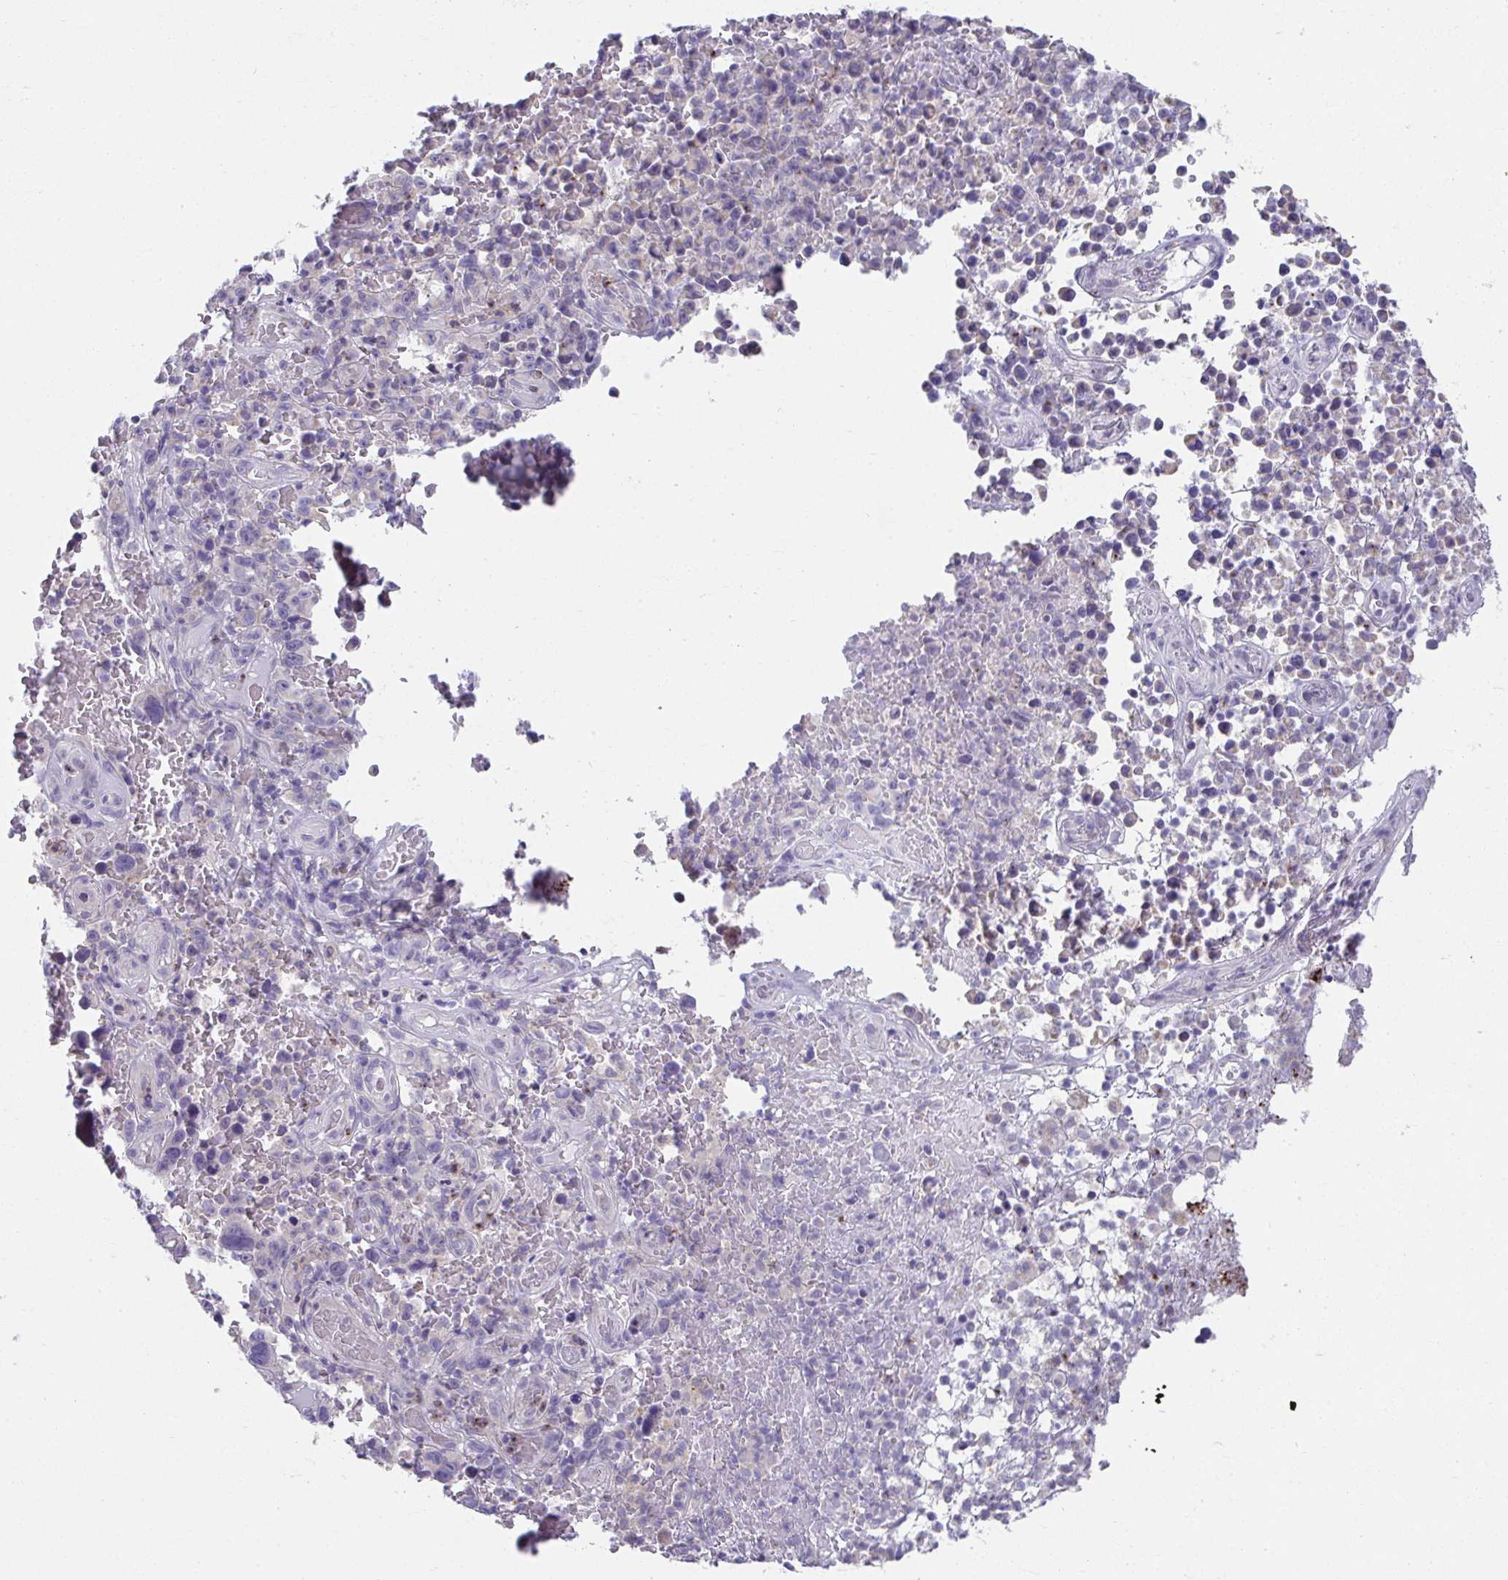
{"staining": {"intensity": "negative", "quantity": "none", "location": "none"}, "tissue": "melanoma", "cell_type": "Tumor cells", "image_type": "cancer", "snomed": [{"axis": "morphology", "description": "Malignant melanoma, NOS"}, {"axis": "topography", "description": "Skin"}], "caption": "DAB (3,3'-diaminobenzidine) immunohistochemical staining of malignant melanoma shows no significant positivity in tumor cells.", "gene": "CXCR1", "patient": {"sex": "female", "age": 82}}